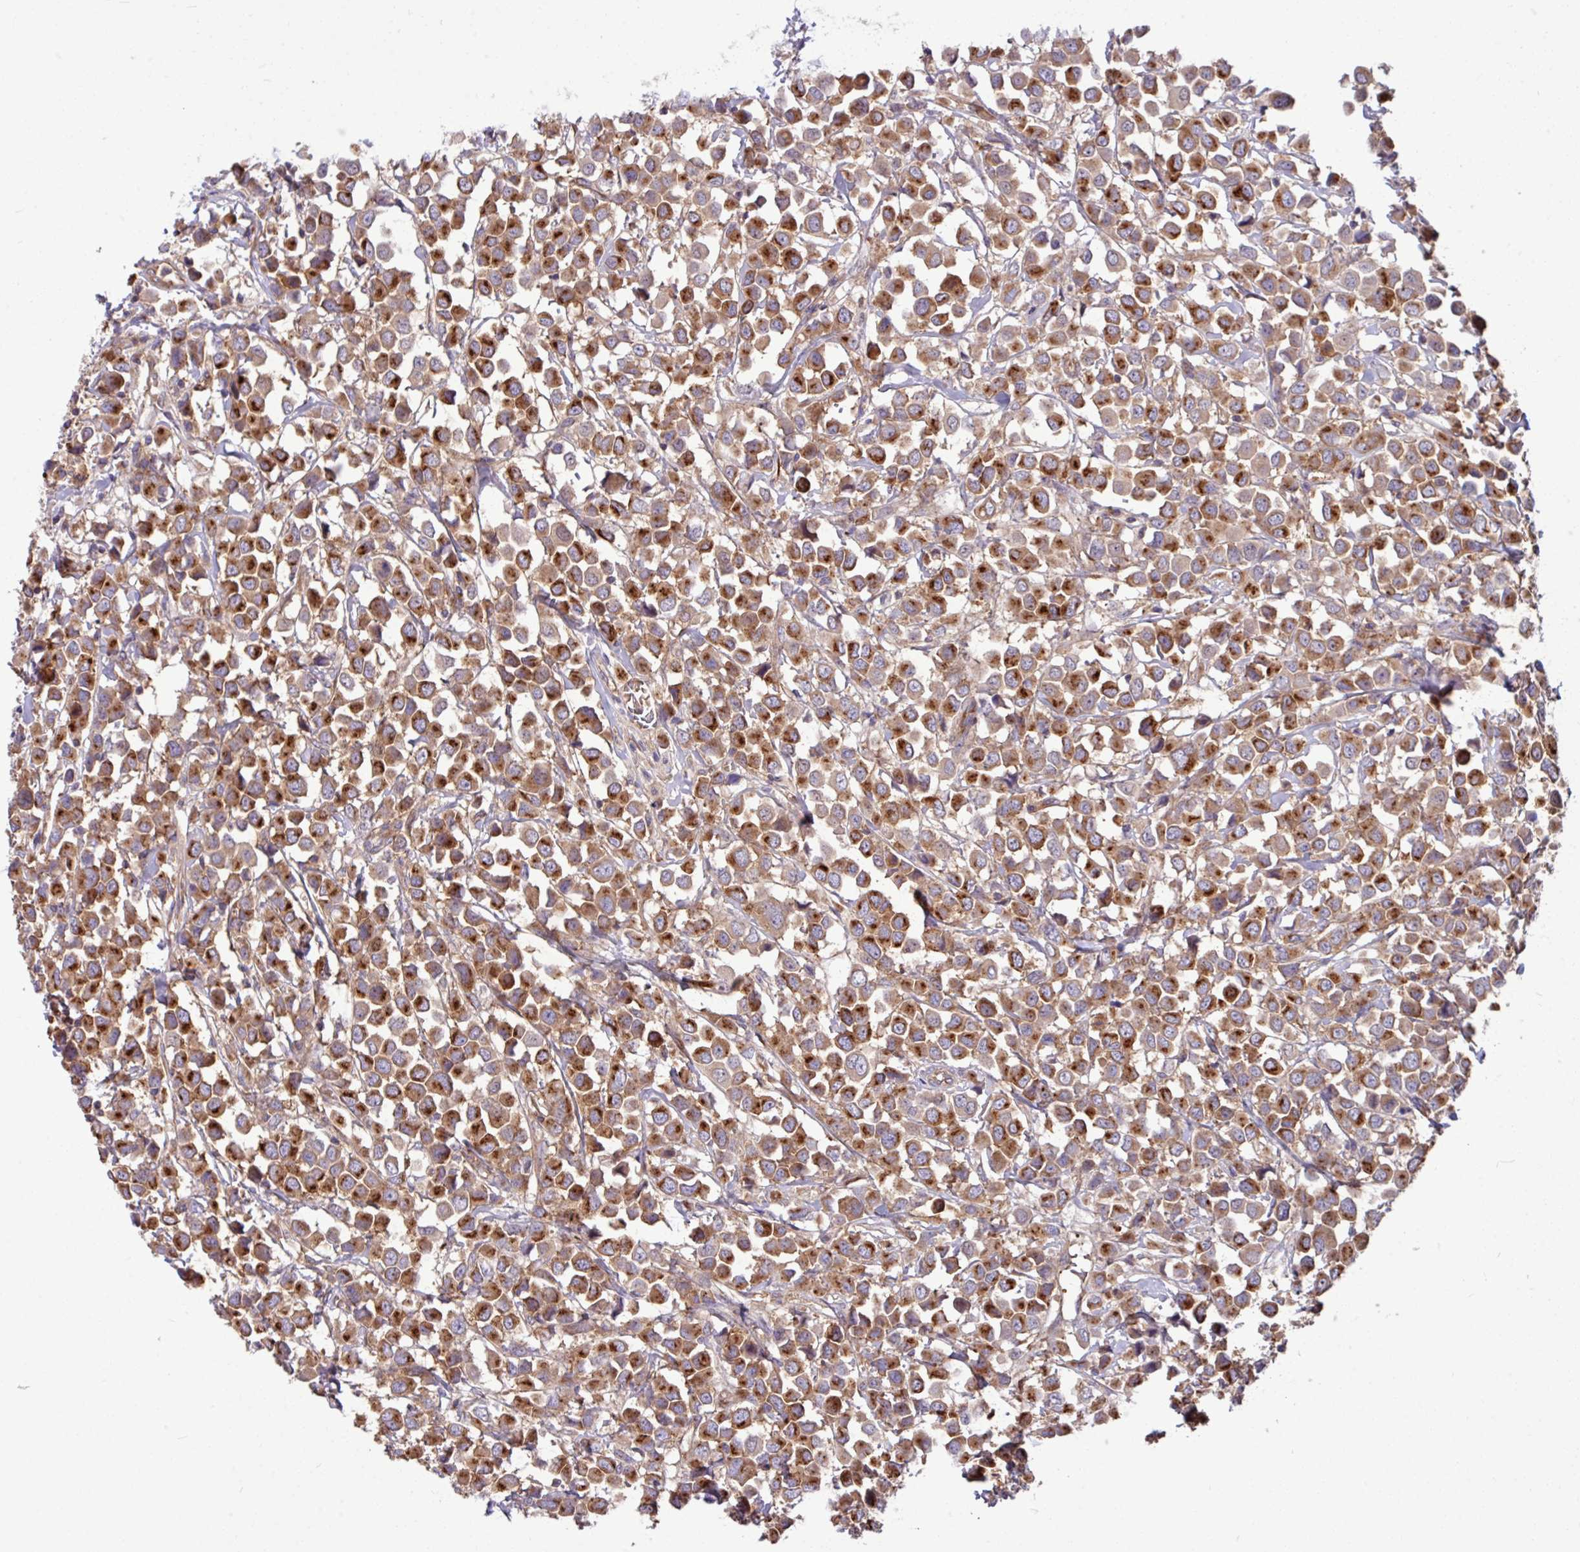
{"staining": {"intensity": "strong", "quantity": "25%-75%", "location": "cytoplasmic/membranous"}, "tissue": "breast cancer", "cell_type": "Tumor cells", "image_type": "cancer", "snomed": [{"axis": "morphology", "description": "Duct carcinoma"}, {"axis": "topography", "description": "Breast"}], "caption": "An image of invasive ductal carcinoma (breast) stained for a protein demonstrates strong cytoplasmic/membranous brown staining in tumor cells.", "gene": "LSM12", "patient": {"sex": "female", "age": 61}}